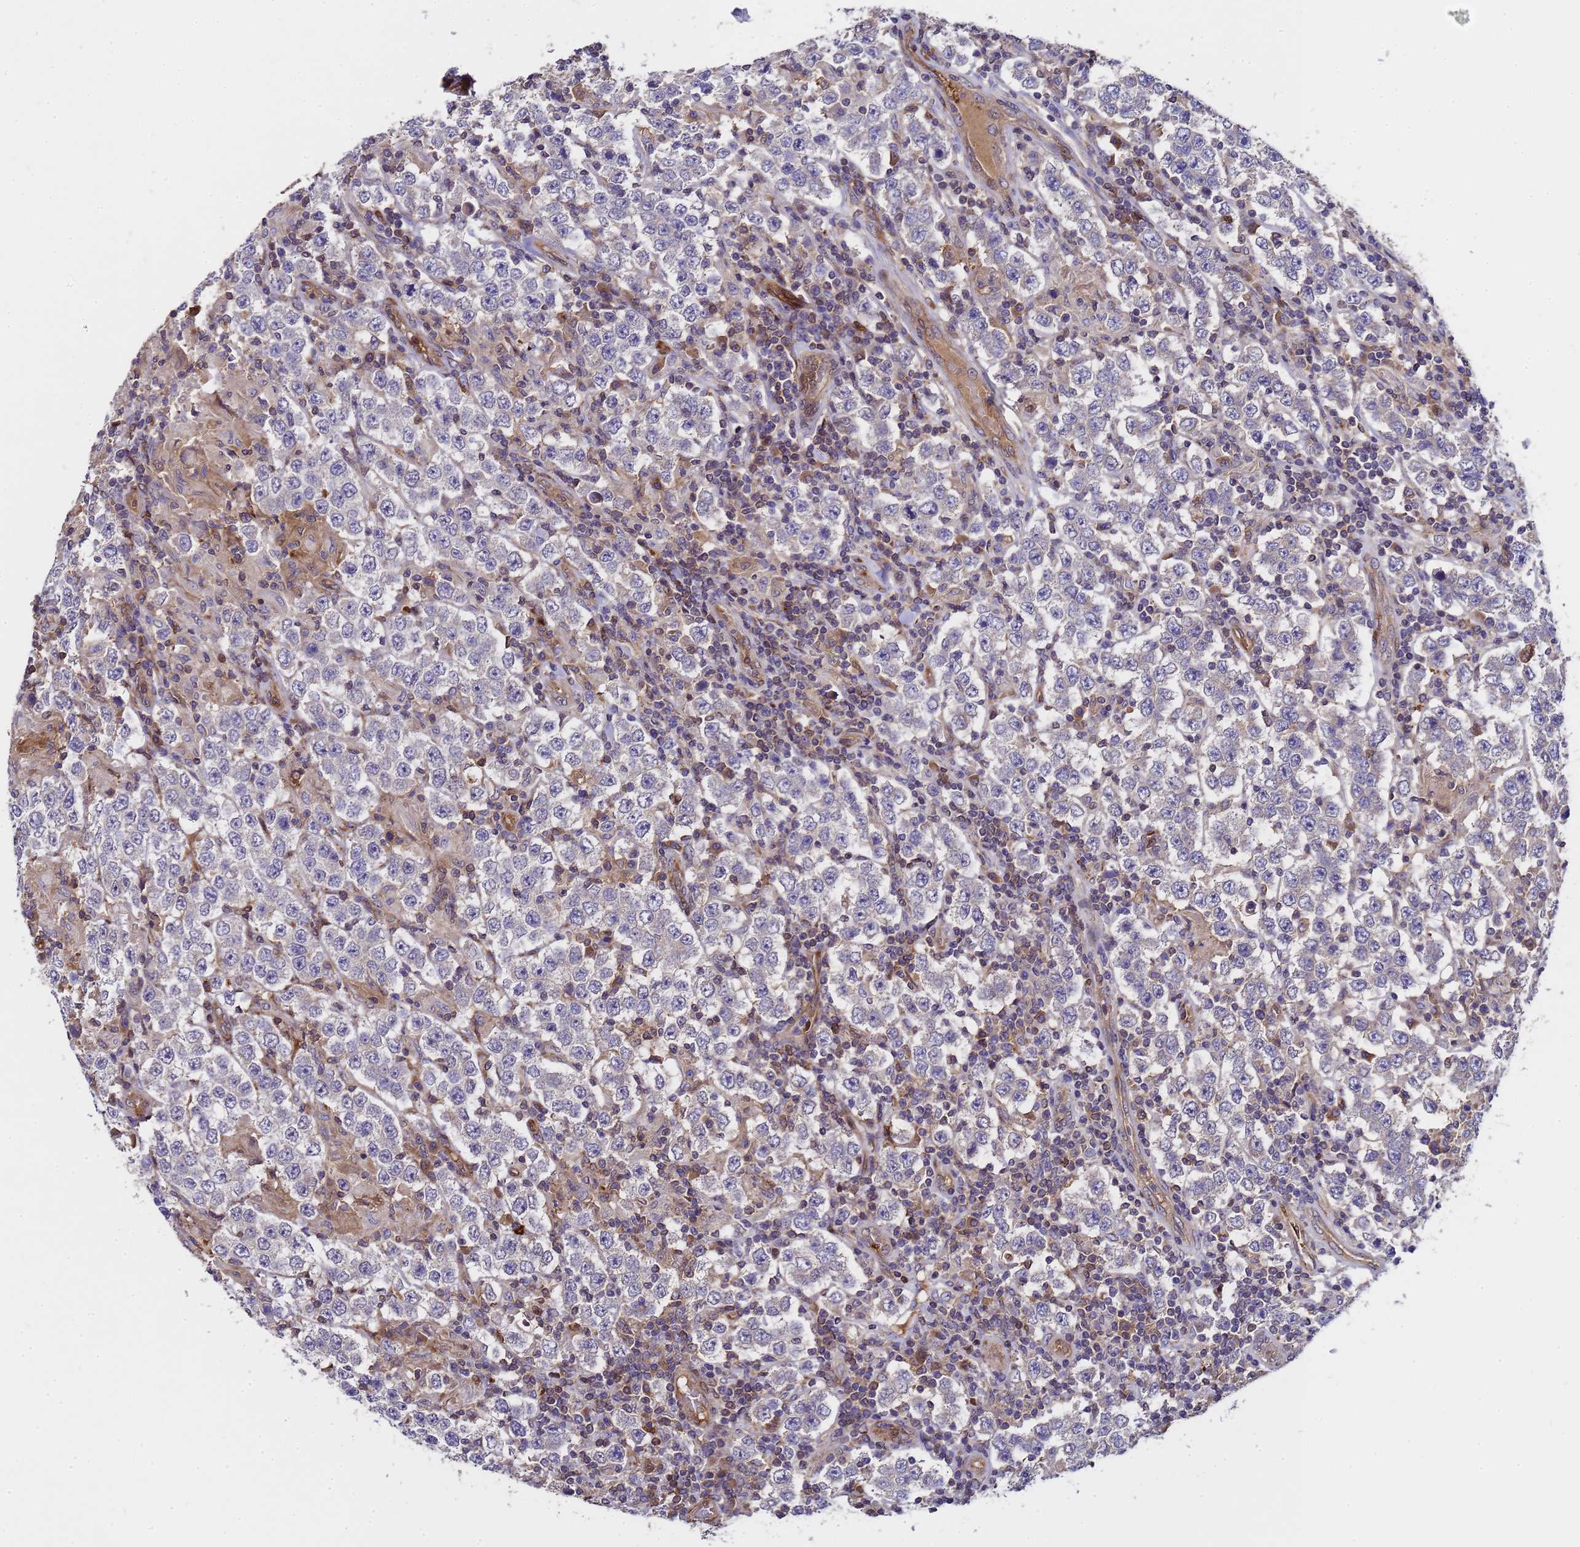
{"staining": {"intensity": "negative", "quantity": "none", "location": "none"}, "tissue": "testis cancer", "cell_type": "Tumor cells", "image_type": "cancer", "snomed": [{"axis": "morphology", "description": "Normal tissue, NOS"}, {"axis": "morphology", "description": "Urothelial carcinoma, High grade"}, {"axis": "morphology", "description": "Seminoma, NOS"}, {"axis": "morphology", "description": "Carcinoma, Embryonal, NOS"}, {"axis": "topography", "description": "Urinary bladder"}, {"axis": "topography", "description": "Testis"}], "caption": "Tumor cells show no significant protein expression in seminoma (testis).", "gene": "MOCS1", "patient": {"sex": "male", "age": 41}}